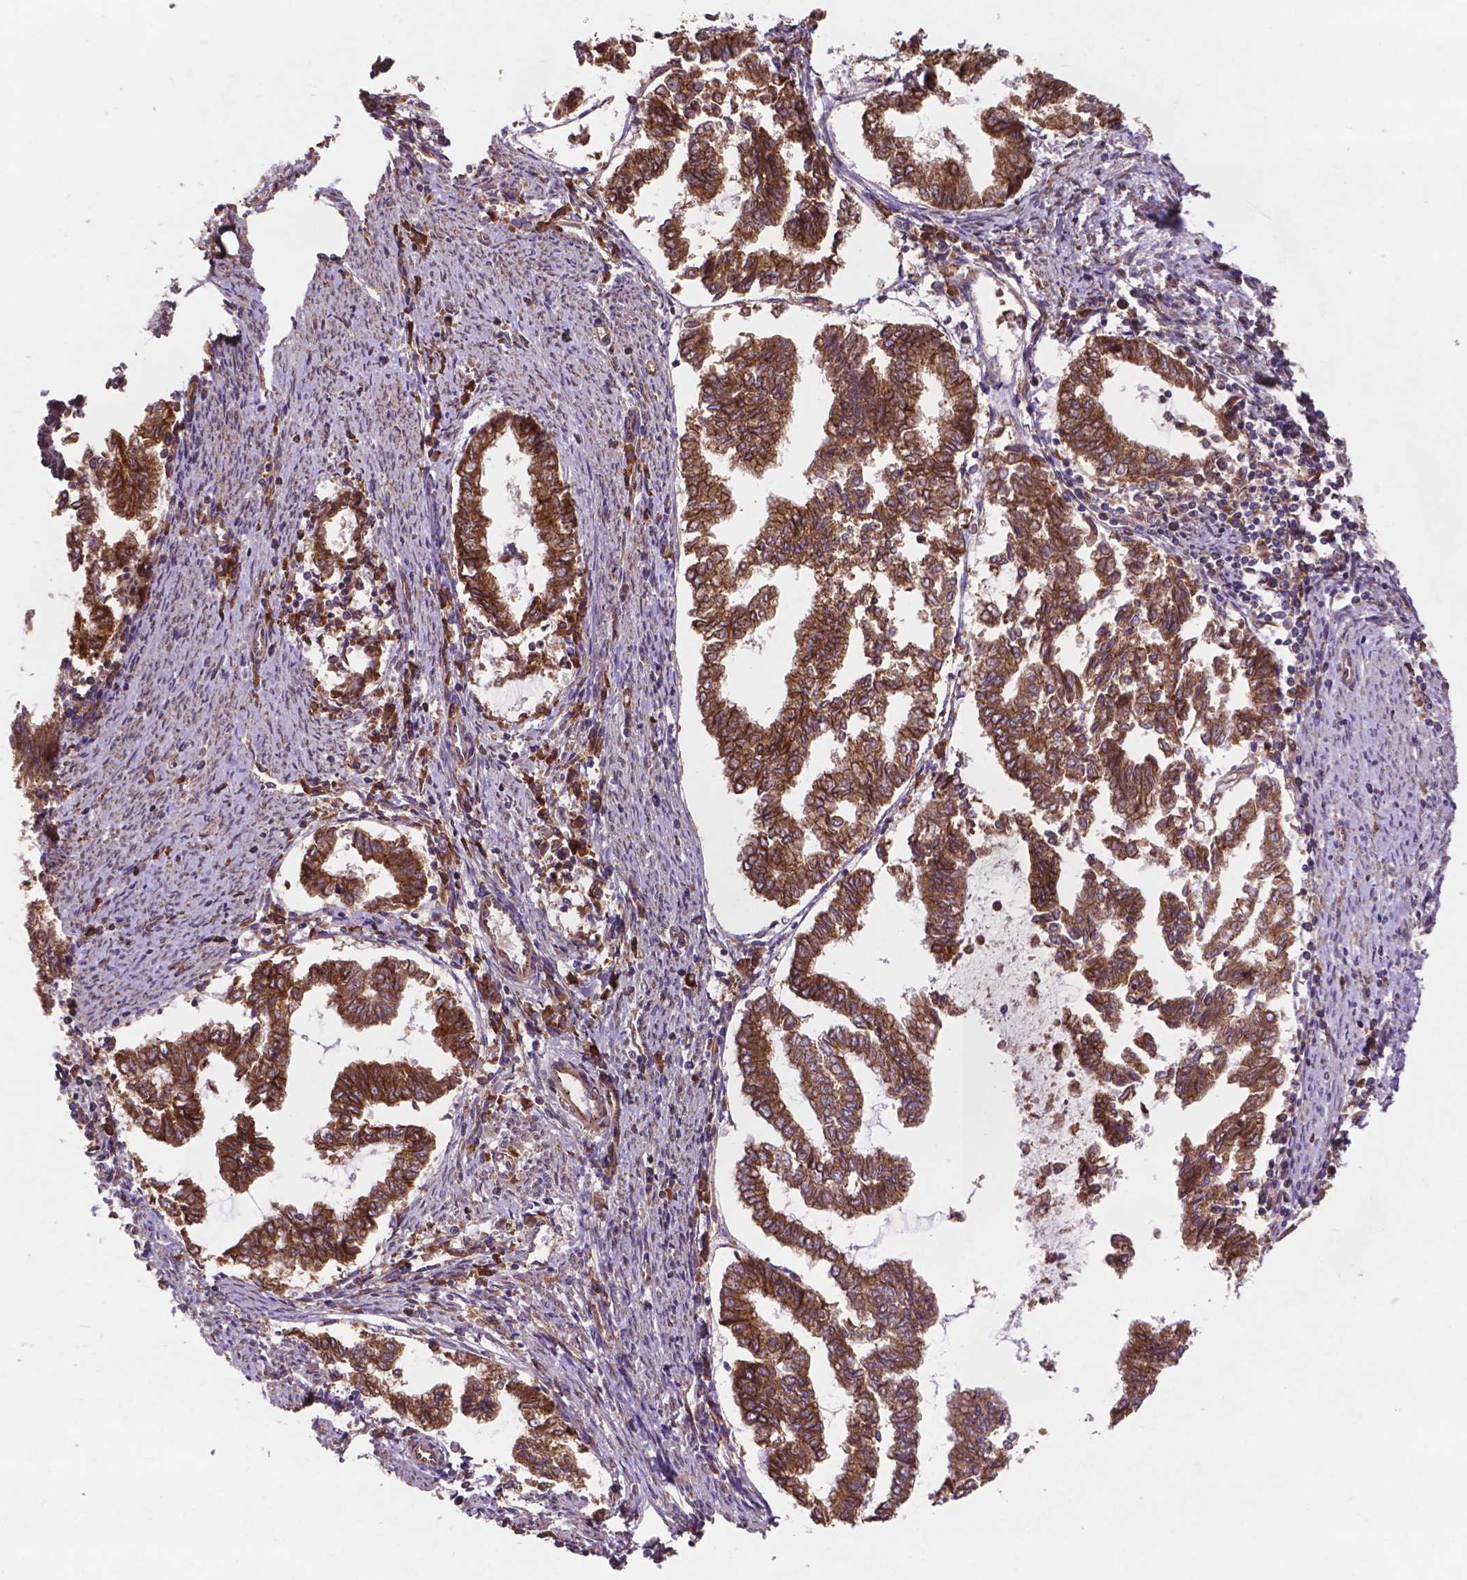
{"staining": {"intensity": "moderate", "quantity": ">75%", "location": "cytoplasmic/membranous"}, "tissue": "endometrial cancer", "cell_type": "Tumor cells", "image_type": "cancer", "snomed": [{"axis": "morphology", "description": "Adenocarcinoma, NOS"}, {"axis": "topography", "description": "Endometrium"}], "caption": "High-magnification brightfield microscopy of endometrial adenocarcinoma stained with DAB (3,3'-diaminobenzidine) (brown) and counterstained with hematoxylin (blue). tumor cells exhibit moderate cytoplasmic/membranous staining is present in approximately>75% of cells.", "gene": "CCDC71L", "patient": {"sex": "female", "age": 79}}